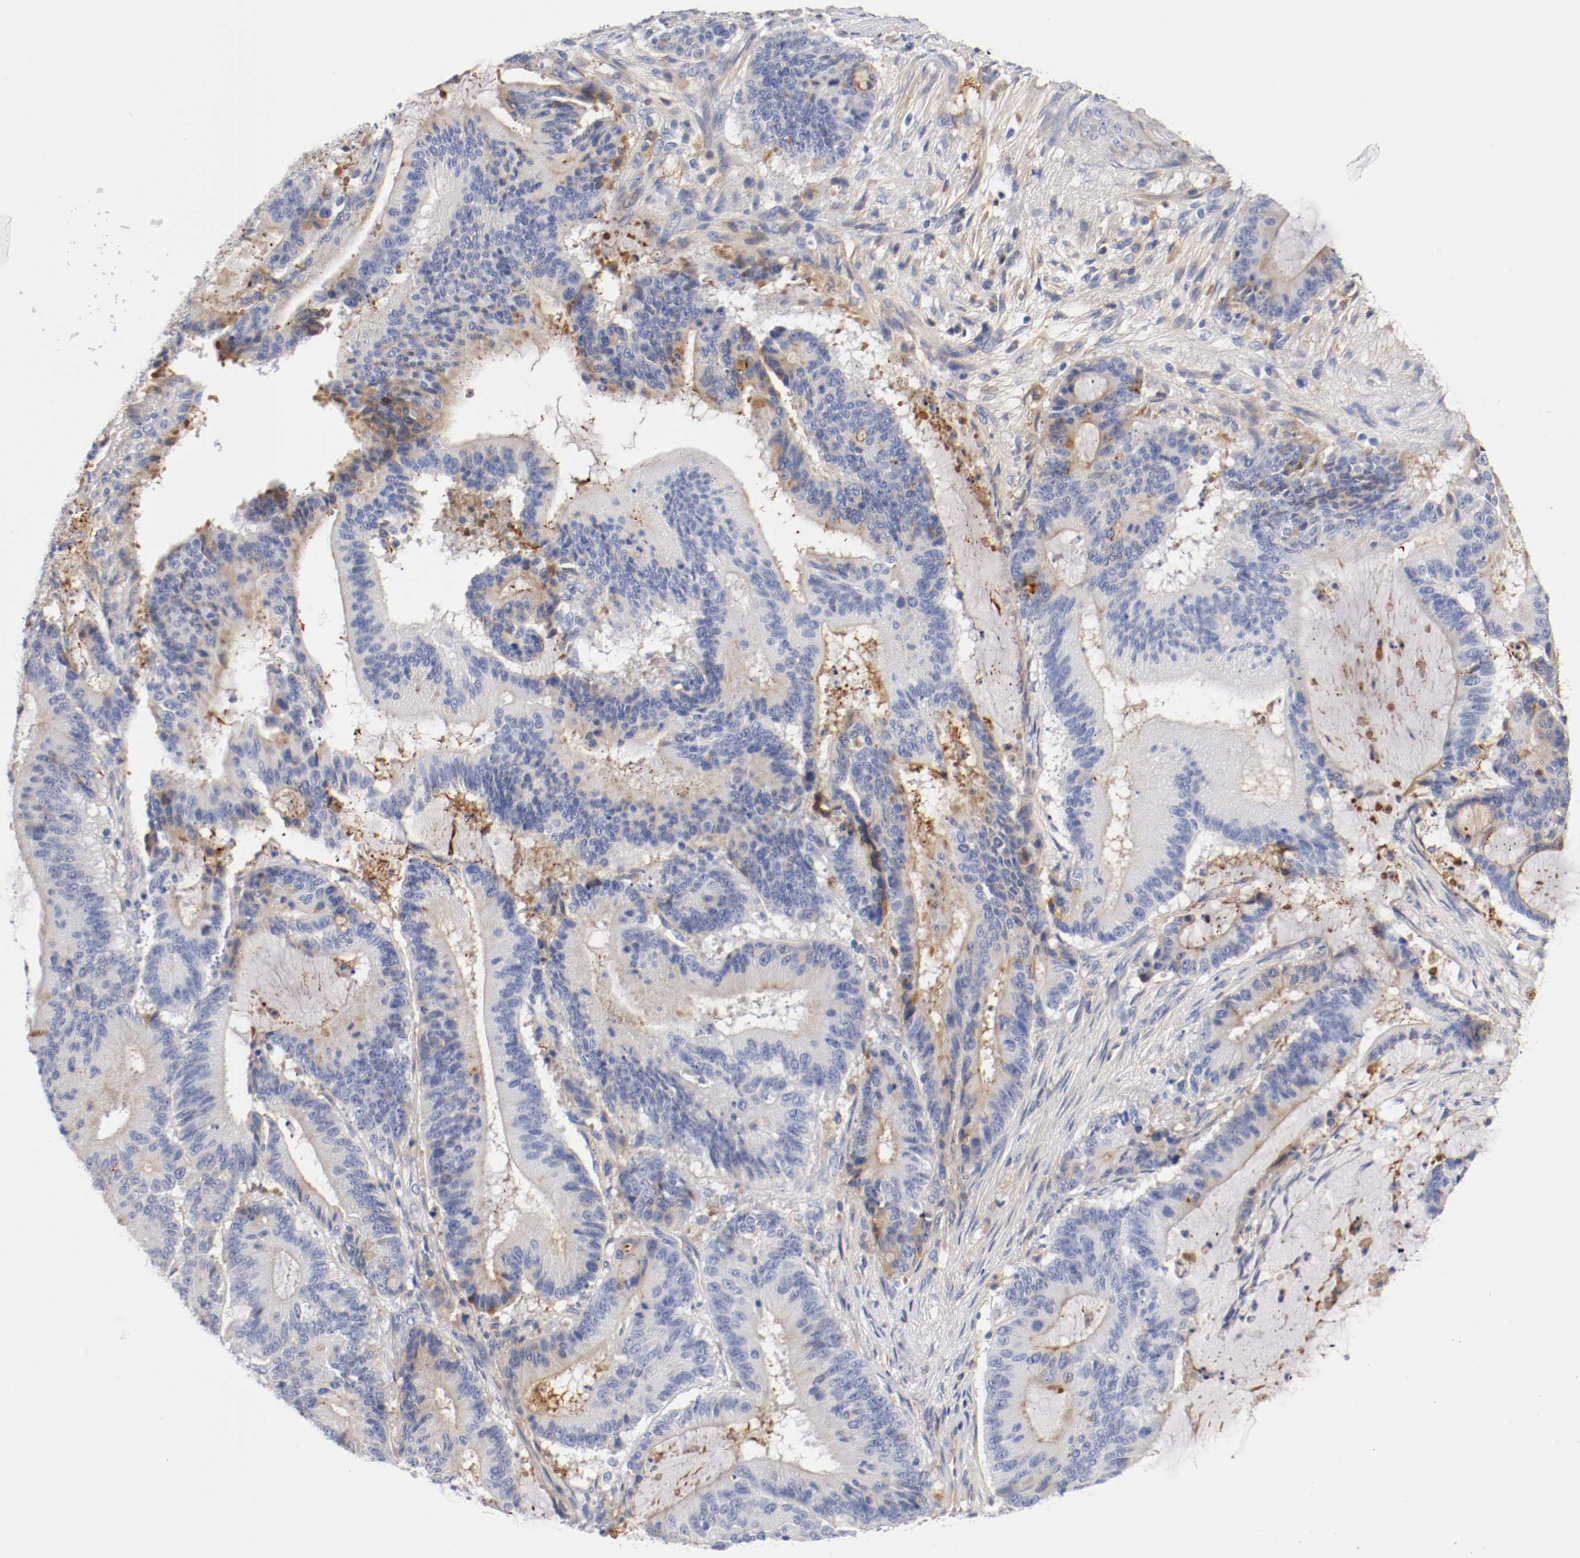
{"staining": {"intensity": "moderate", "quantity": "25%-75%", "location": "cytoplasmic/membranous"}, "tissue": "liver cancer", "cell_type": "Tumor cells", "image_type": "cancer", "snomed": [{"axis": "morphology", "description": "Cholangiocarcinoma"}, {"axis": "topography", "description": "Liver"}], "caption": "Liver cancer tissue demonstrates moderate cytoplasmic/membranous expression in about 25%-75% of tumor cells", "gene": "FGFBP1", "patient": {"sex": "female", "age": 73}}